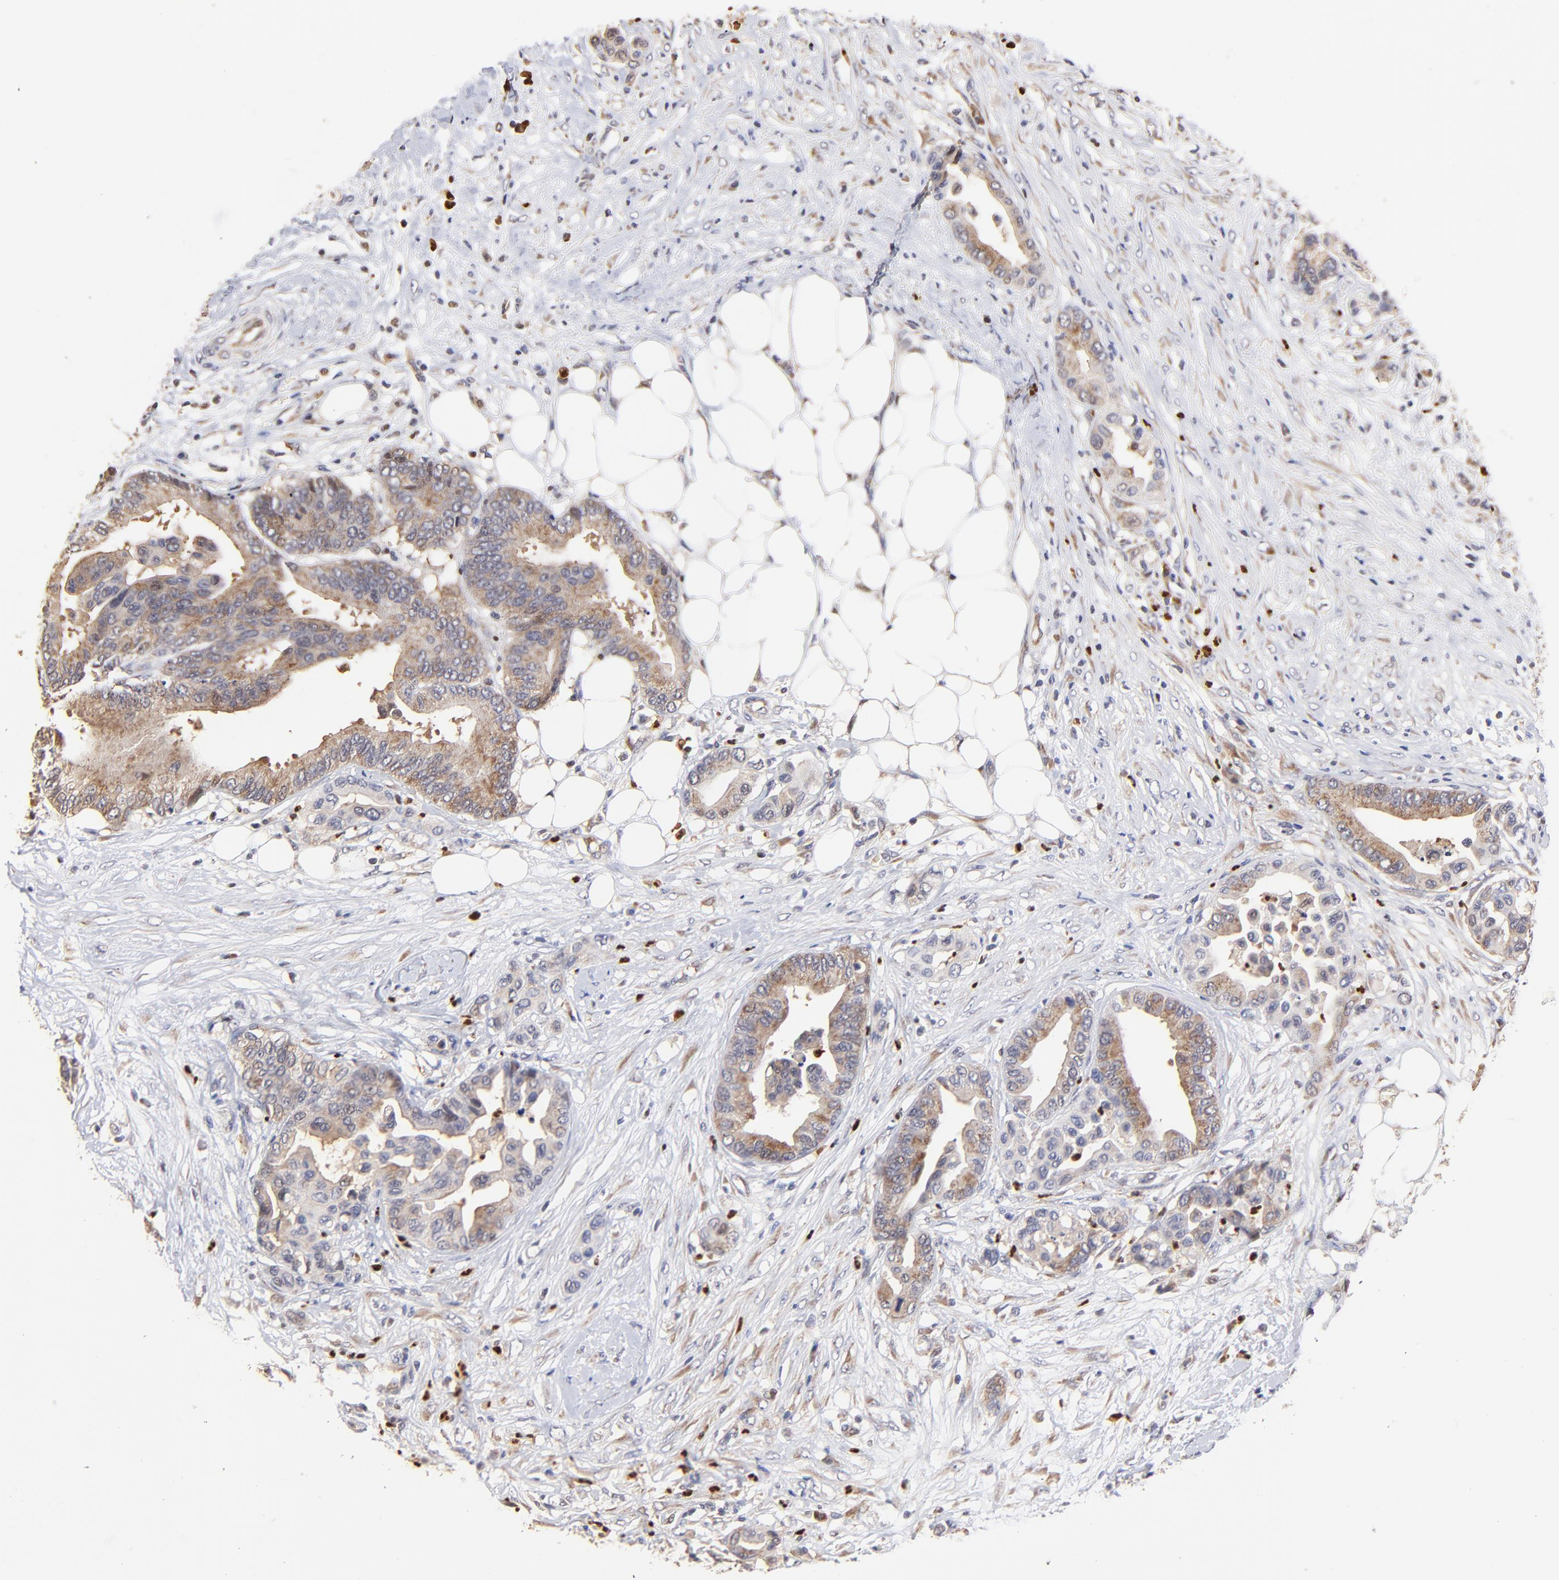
{"staining": {"intensity": "moderate", "quantity": "25%-75%", "location": "cytoplasmic/membranous"}, "tissue": "colorectal cancer", "cell_type": "Tumor cells", "image_type": "cancer", "snomed": [{"axis": "morphology", "description": "Adenocarcinoma, NOS"}, {"axis": "topography", "description": "Colon"}], "caption": "A brown stain labels moderate cytoplasmic/membranous staining of a protein in colorectal cancer (adenocarcinoma) tumor cells.", "gene": "BBOF1", "patient": {"sex": "male", "age": 82}}